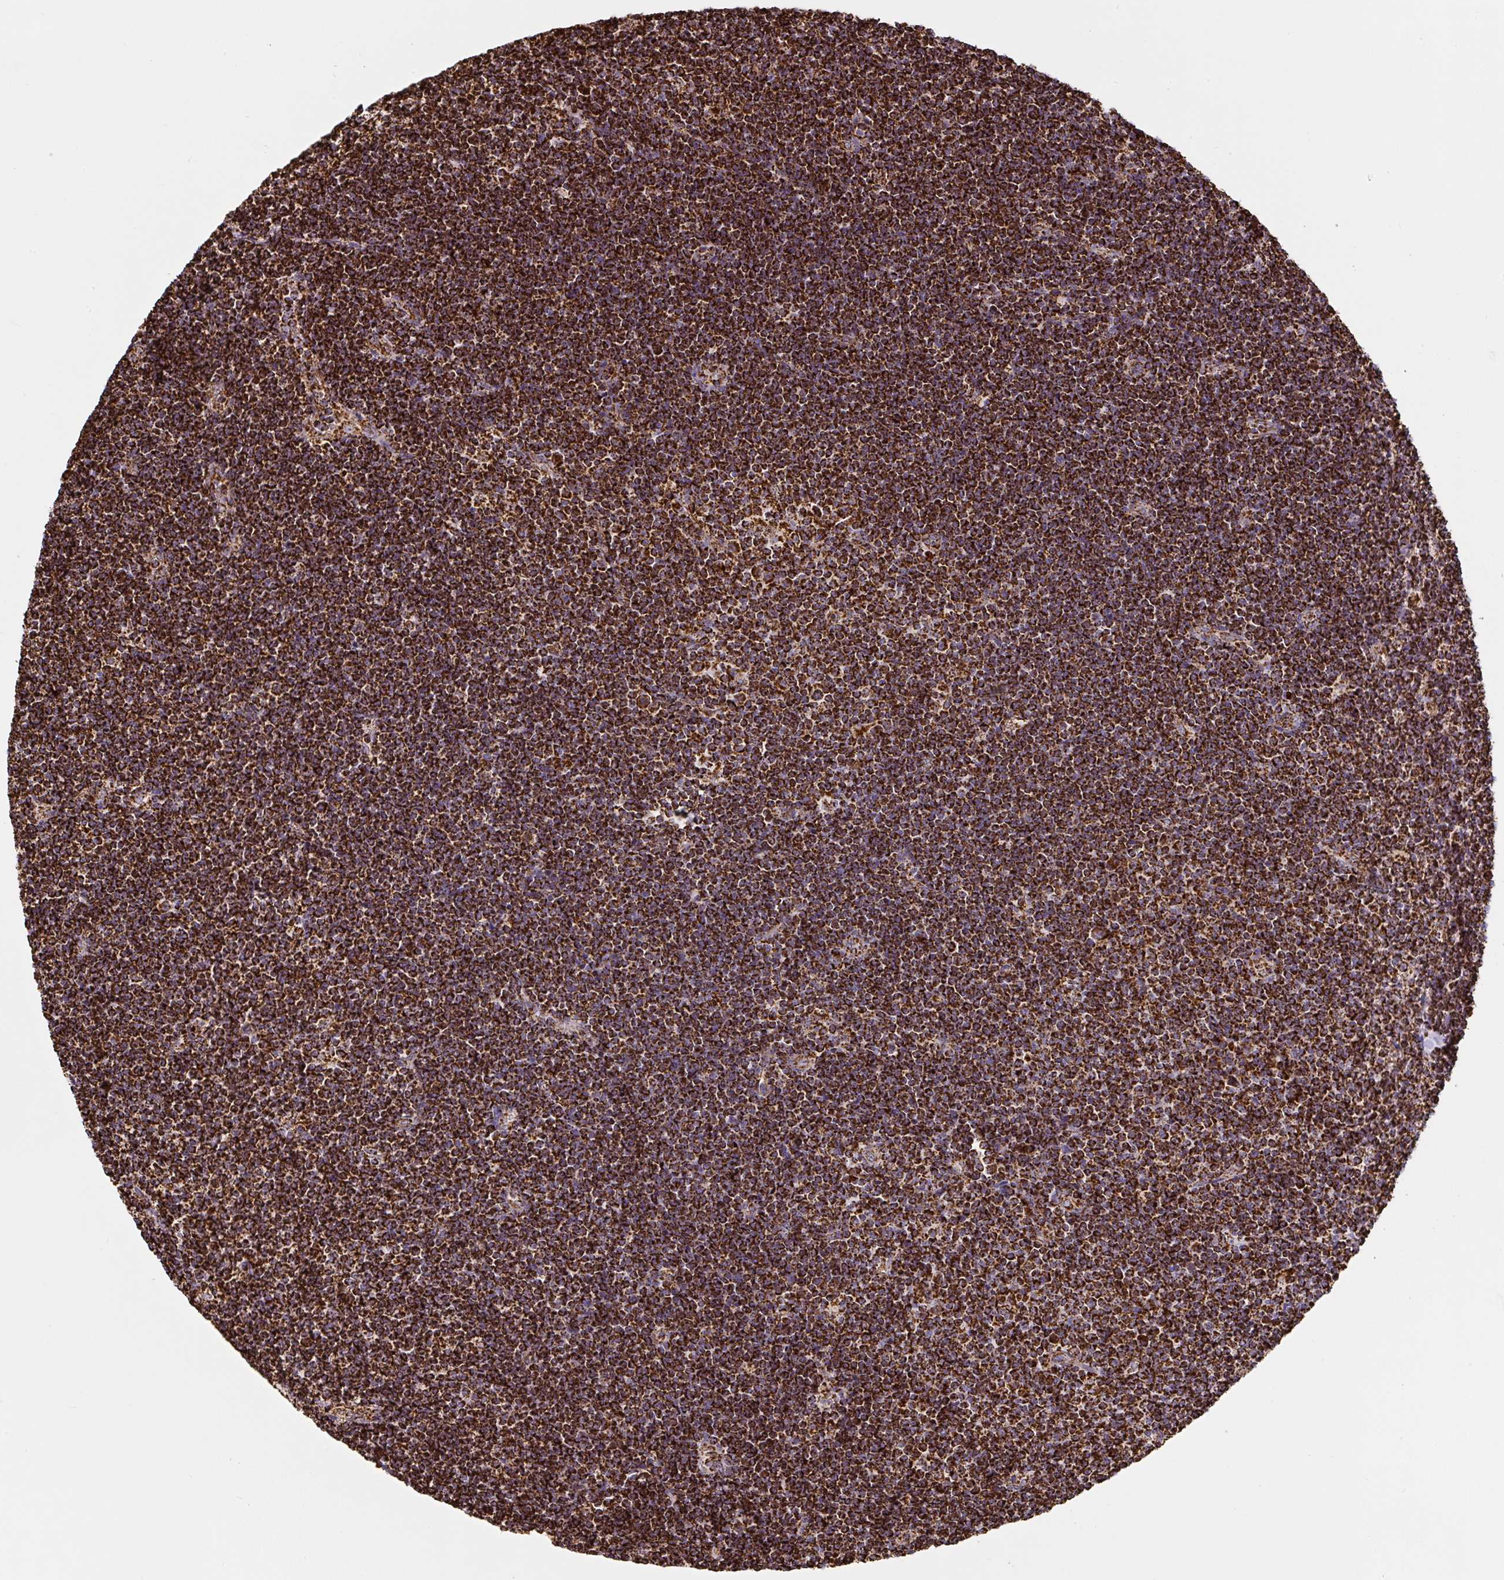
{"staining": {"intensity": "strong", "quantity": ">75%", "location": "cytoplasmic/membranous"}, "tissue": "lymphoma", "cell_type": "Tumor cells", "image_type": "cancer", "snomed": [{"axis": "morphology", "description": "Malignant lymphoma, non-Hodgkin's type, Low grade"}, {"axis": "topography", "description": "Lymph node"}], "caption": "IHC photomicrograph of neoplastic tissue: human low-grade malignant lymphoma, non-Hodgkin's type stained using immunohistochemistry reveals high levels of strong protein expression localized specifically in the cytoplasmic/membranous of tumor cells, appearing as a cytoplasmic/membranous brown color.", "gene": "ATP5F1A", "patient": {"sex": "male", "age": 48}}